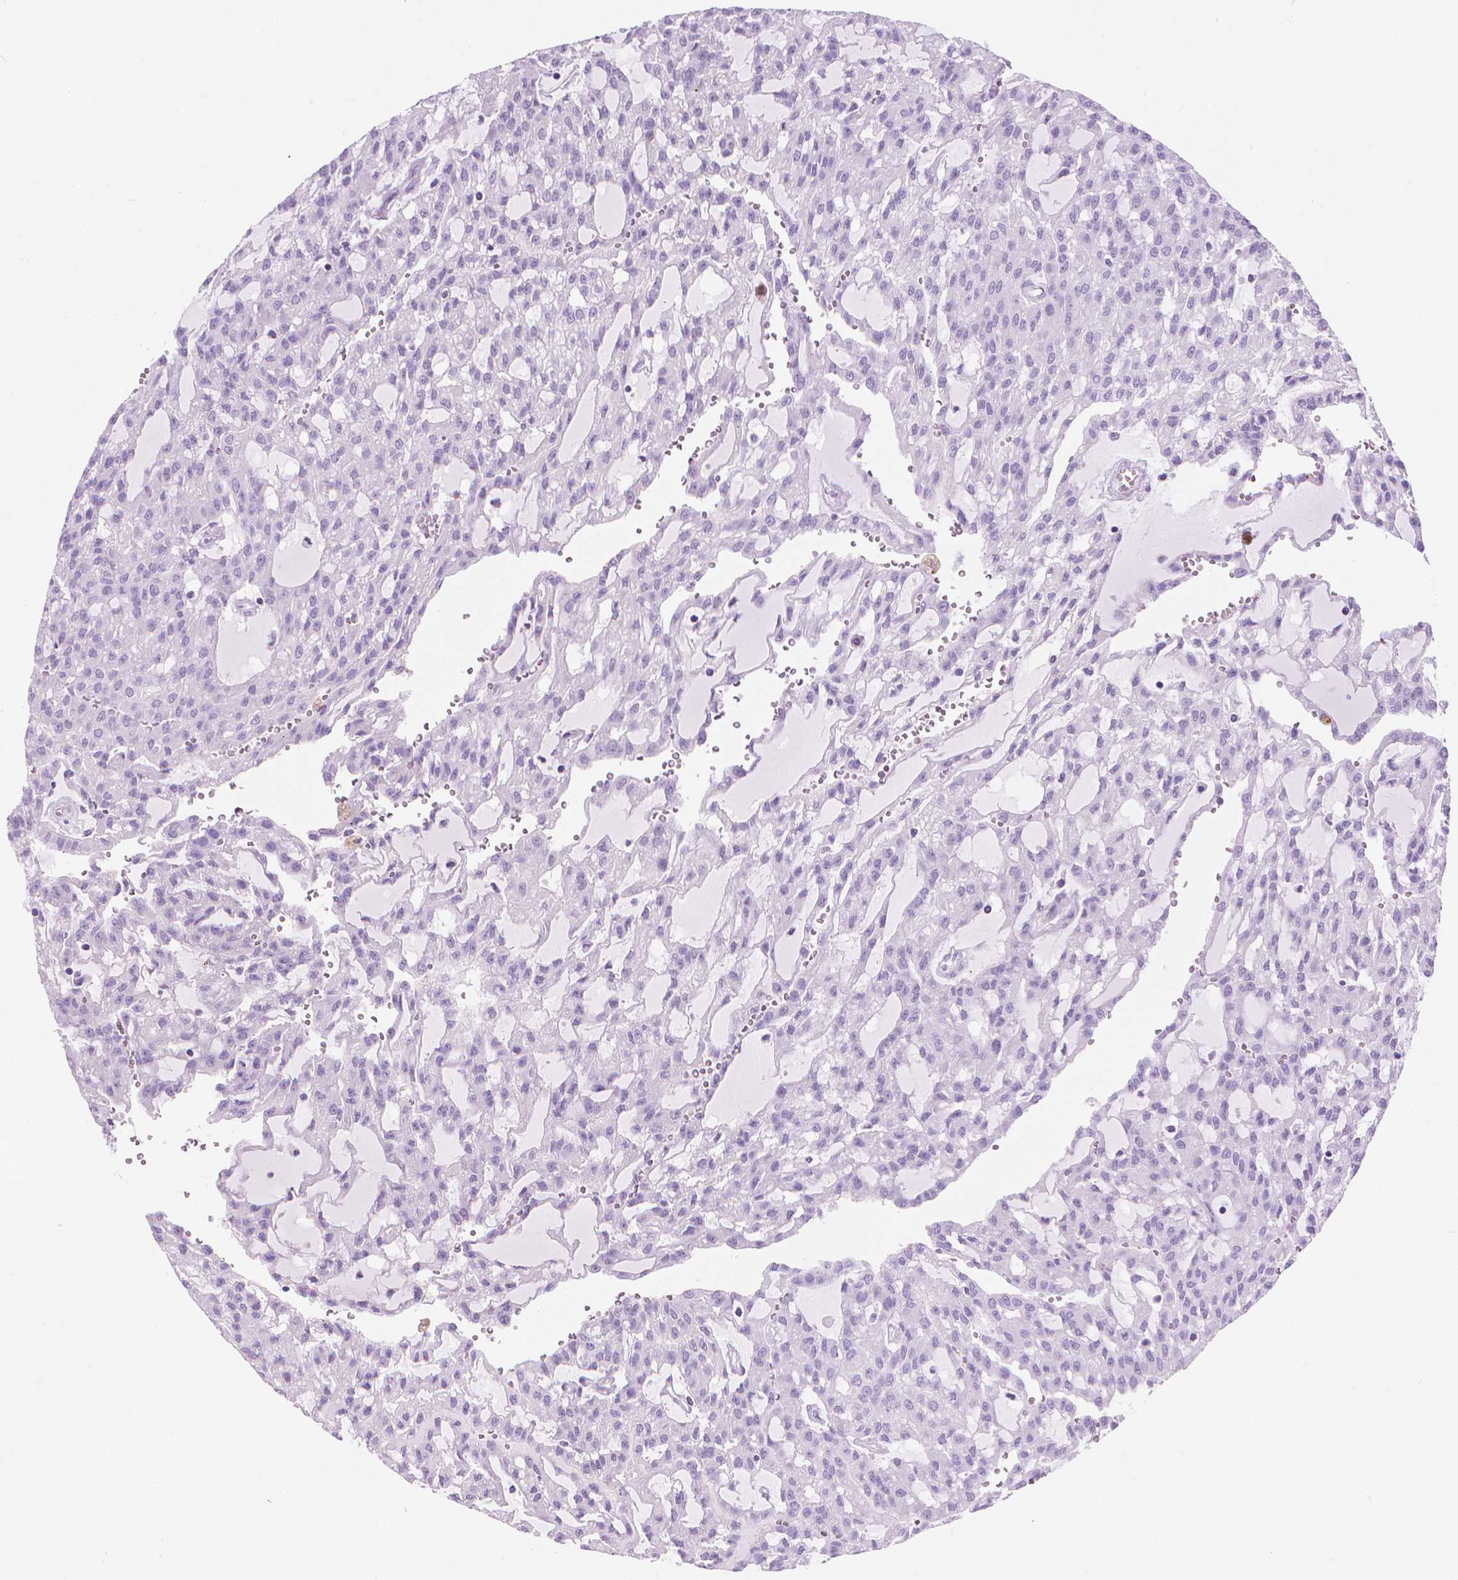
{"staining": {"intensity": "negative", "quantity": "none", "location": "none"}, "tissue": "renal cancer", "cell_type": "Tumor cells", "image_type": "cancer", "snomed": [{"axis": "morphology", "description": "Adenocarcinoma, NOS"}, {"axis": "topography", "description": "Kidney"}], "caption": "Histopathology image shows no significant protein staining in tumor cells of adenocarcinoma (renal). (IHC, brightfield microscopy, high magnification).", "gene": "CFAP52", "patient": {"sex": "male", "age": 63}}